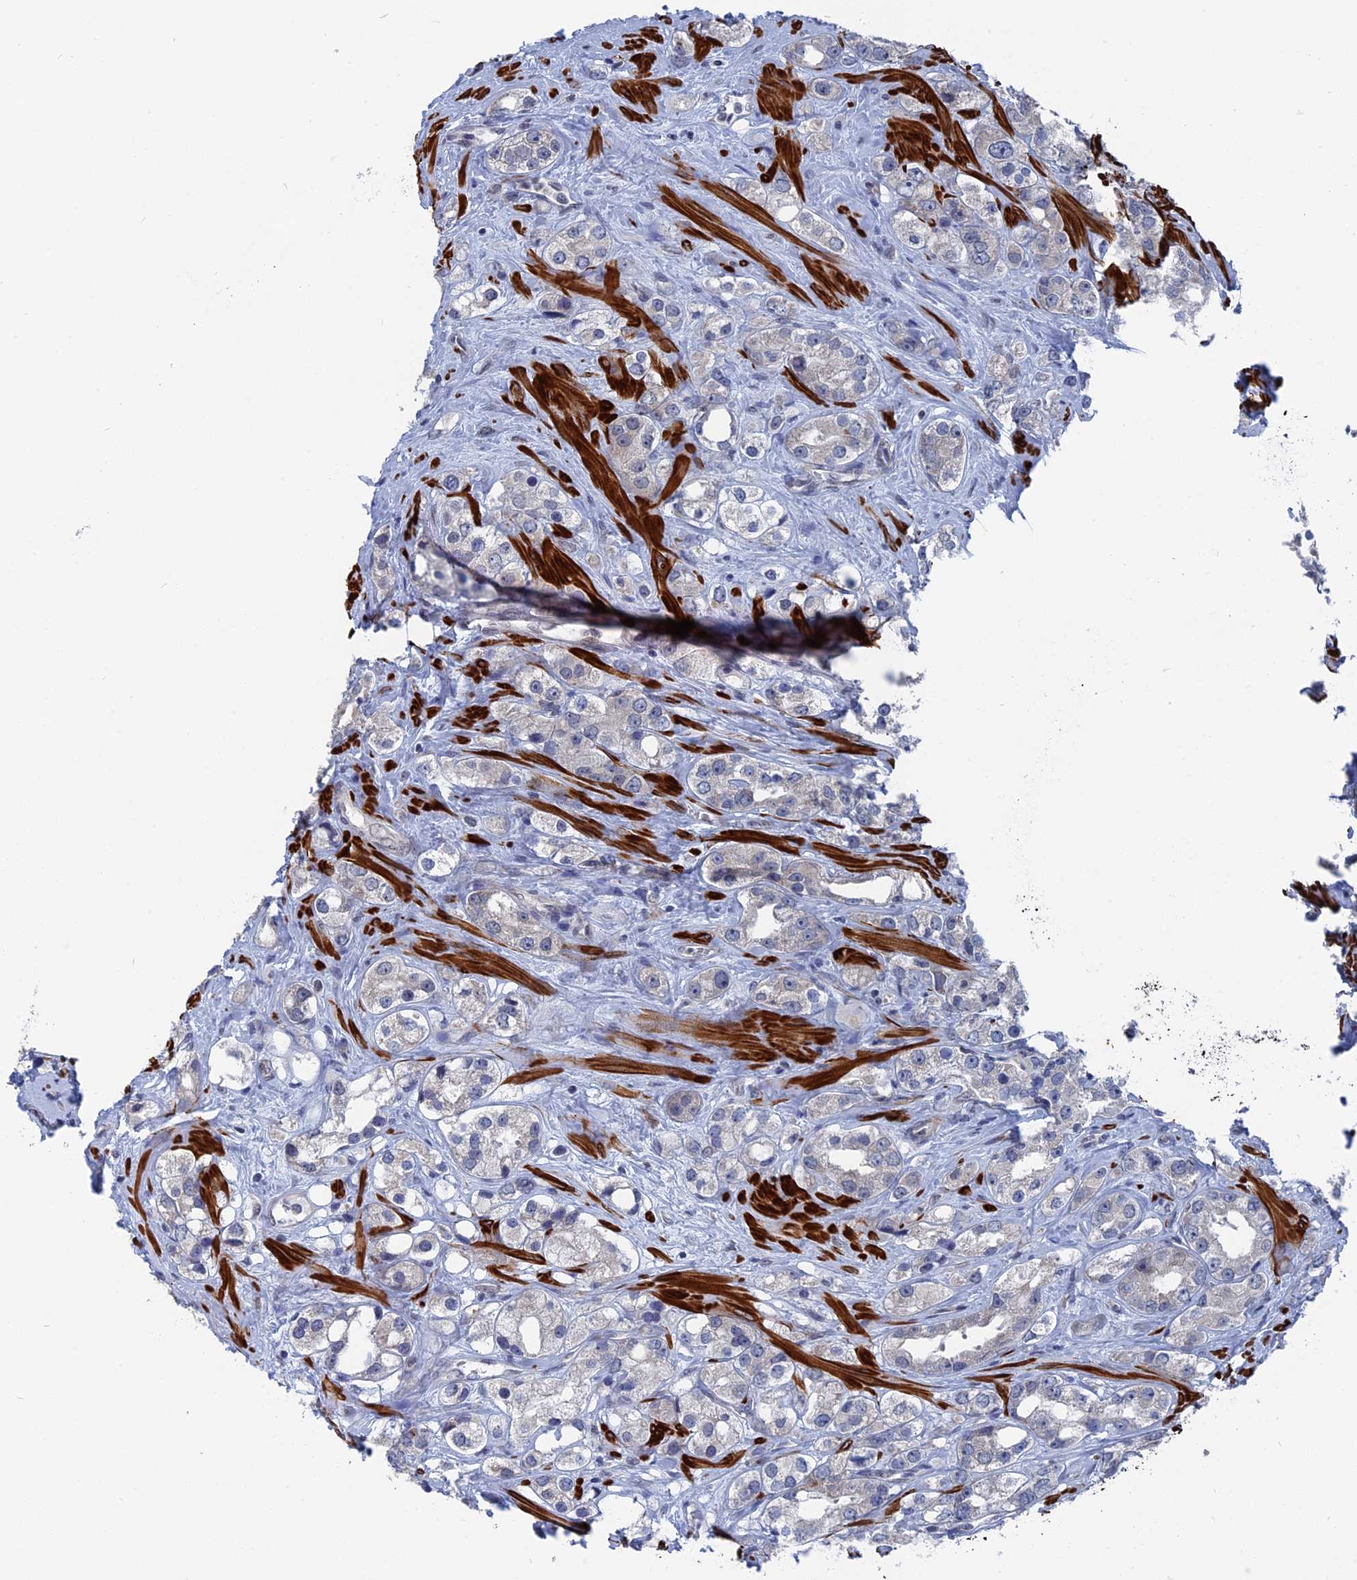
{"staining": {"intensity": "negative", "quantity": "none", "location": "none"}, "tissue": "prostate cancer", "cell_type": "Tumor cells", "image_type": "cancer", "snomed": [{"axis": "morphology", "description": "Adenocarcinoma, NOS"}, {"axis": "topography", "description": "Prostate"}], "caption": "Image shows no protein staining in tumor cells of adenocarcinoma (prostate) tissue.", "gene": "MTRF1", "patient": {"sex": "male", "age": 79}}